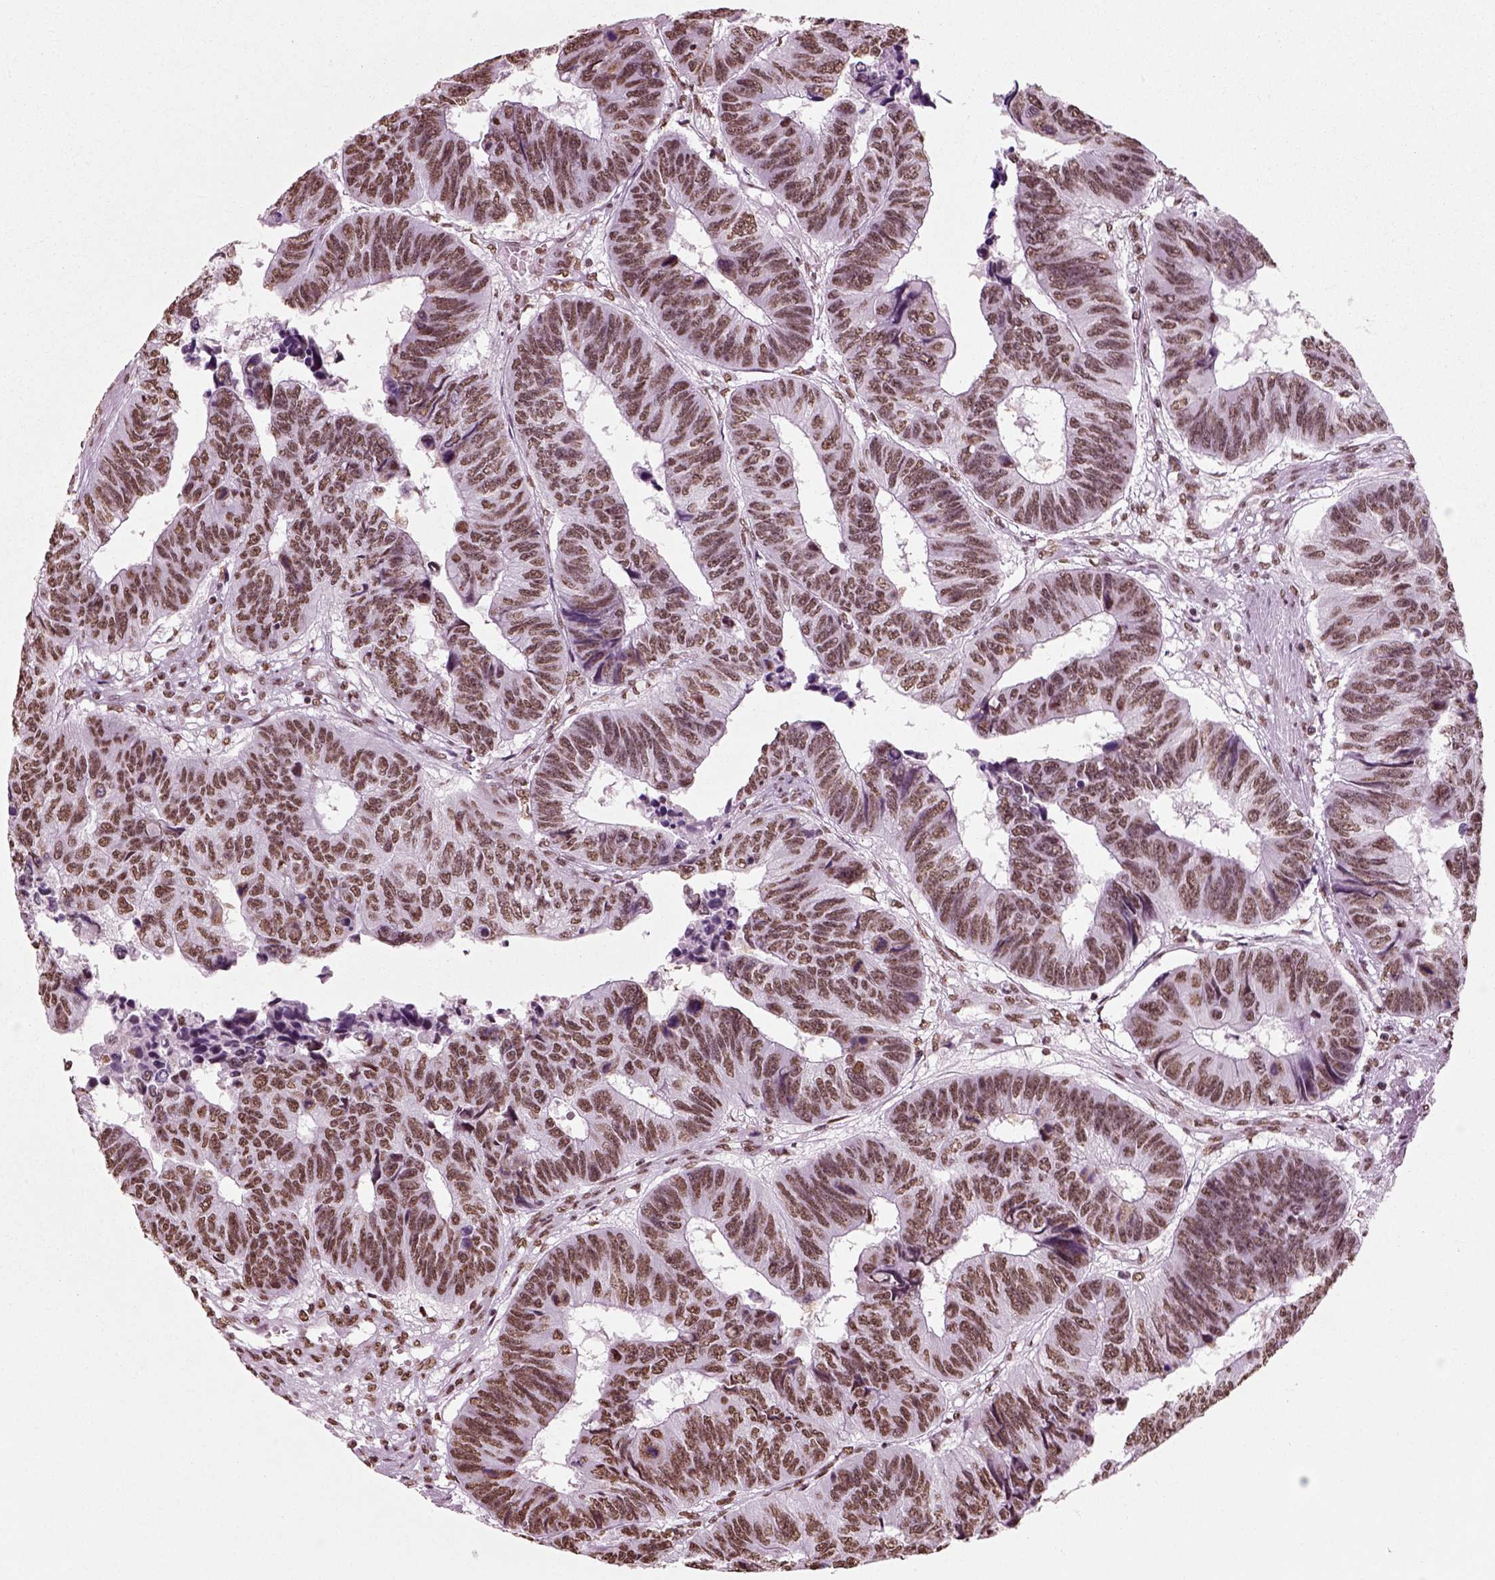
{"staining": {"intensity": "moderate", "quantity": ">75%", "location": "nuclear"}, "tissue": "colorectal cancer", "cell_type": "Tumor cells", "image_type": "cancer", "snomed": [{"axis": "morphology", "description": "Adenocarcinoma, NOS"}, {"axis": "topography", "description": "Rectum"}], "caption": "A brown stain shows moderate nuclear expression of a protein in adenocarcinoma (colorectal) tumor cells.", "gene": "POLR1H", "patient": {"sex": "female", "age": 85}}